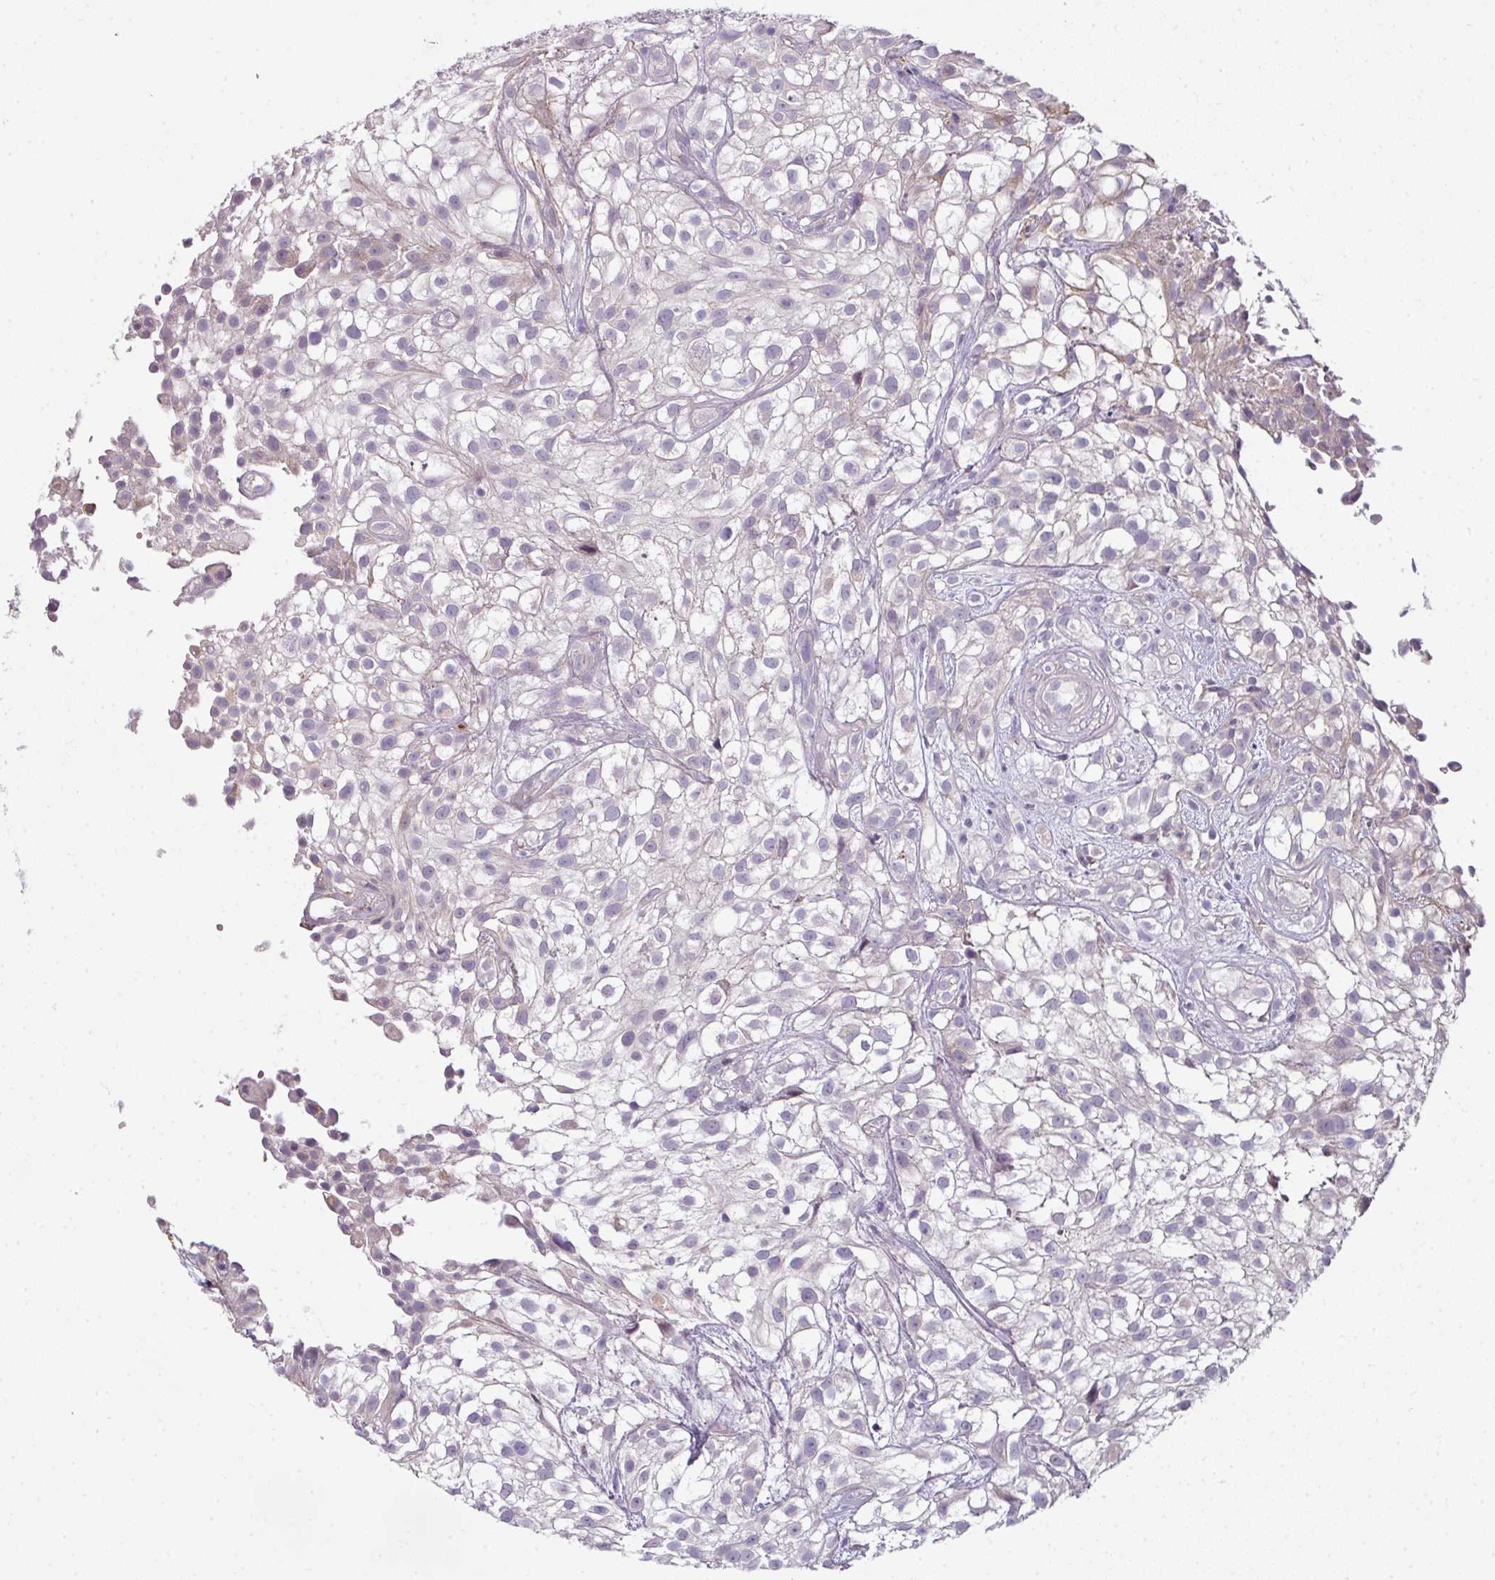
{"staining": {"intensity": "negative", "quantity": "none", "location": "none"}, "tissue": "urothelial cancer", "cell_type": "Tumor cells", "image_type": "cancer", "snomed": [{"axis": "morphology", "description": "Urothelial carcinoma, High grade"}, {"axis": "topography", "description": "Urinary bladder"}], "caption": "Histopathology image shows no protein positivity in tumor cells of urothelial cancer tissue.", "gene": "FHAD1", "patient": {"sex": "male", "age": 56}}